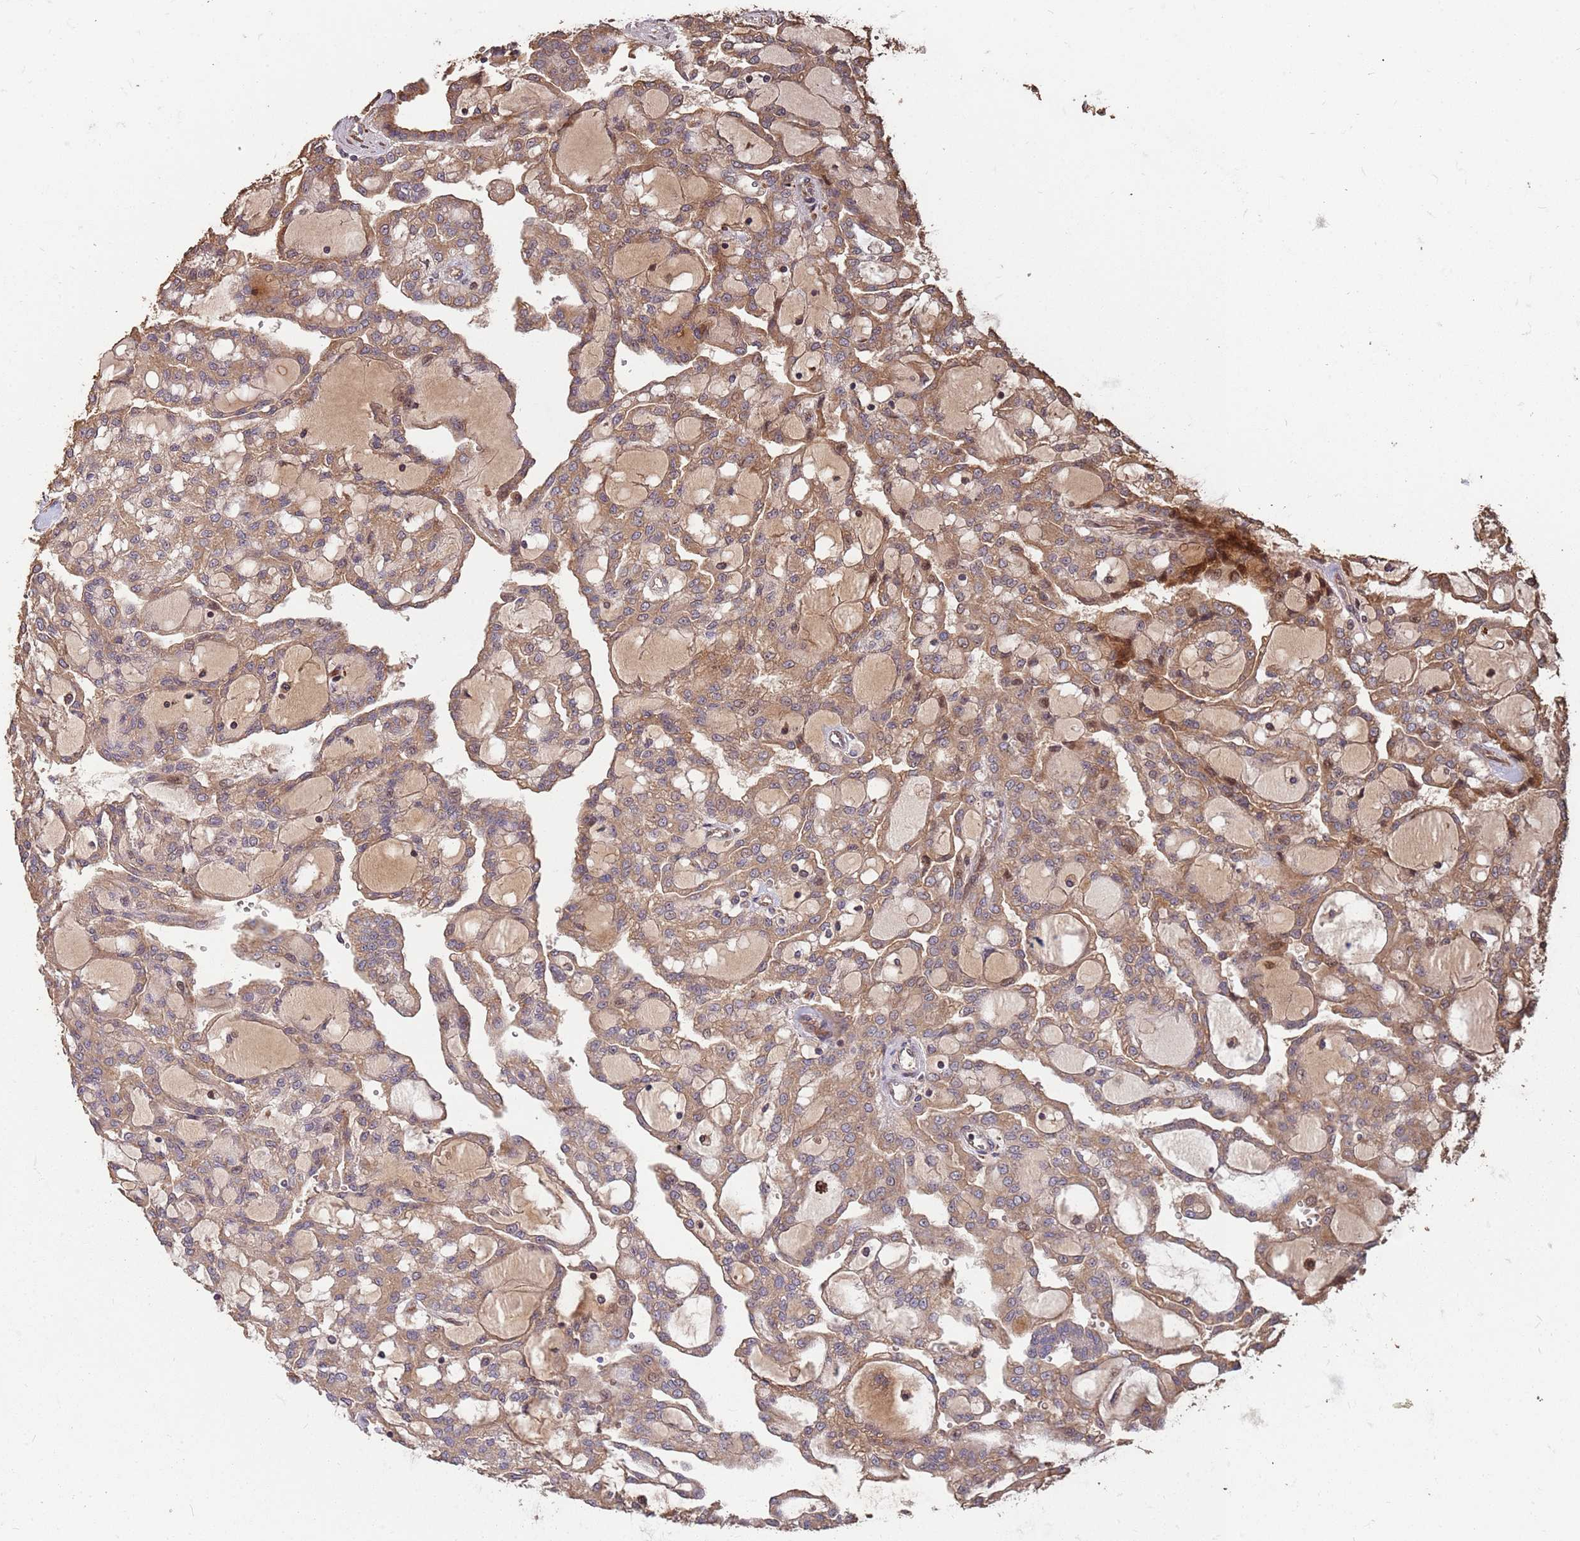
{"staining": {"intensity": "strong", "quantity": "25%-75%", "location": "cytoplasmic/membranous,nuclear"}, "tissue": "renal cancer", "cell_type": "Tumor cells", "image_type": "cancer", "snomed": [{"axis": "morphology", "description": "Adenocarcinoma, NOS"}, {"axis": "topography", "description": "Kidney"}], "caption": "An image of human adenocarcinoma (renal) stained for a protein demonstrates strong cytoplasmic/membranous and nuclear brown staining in tumor cells.", "gene": "ZNF428", "patient": {"sex": "male", "age": 63}}